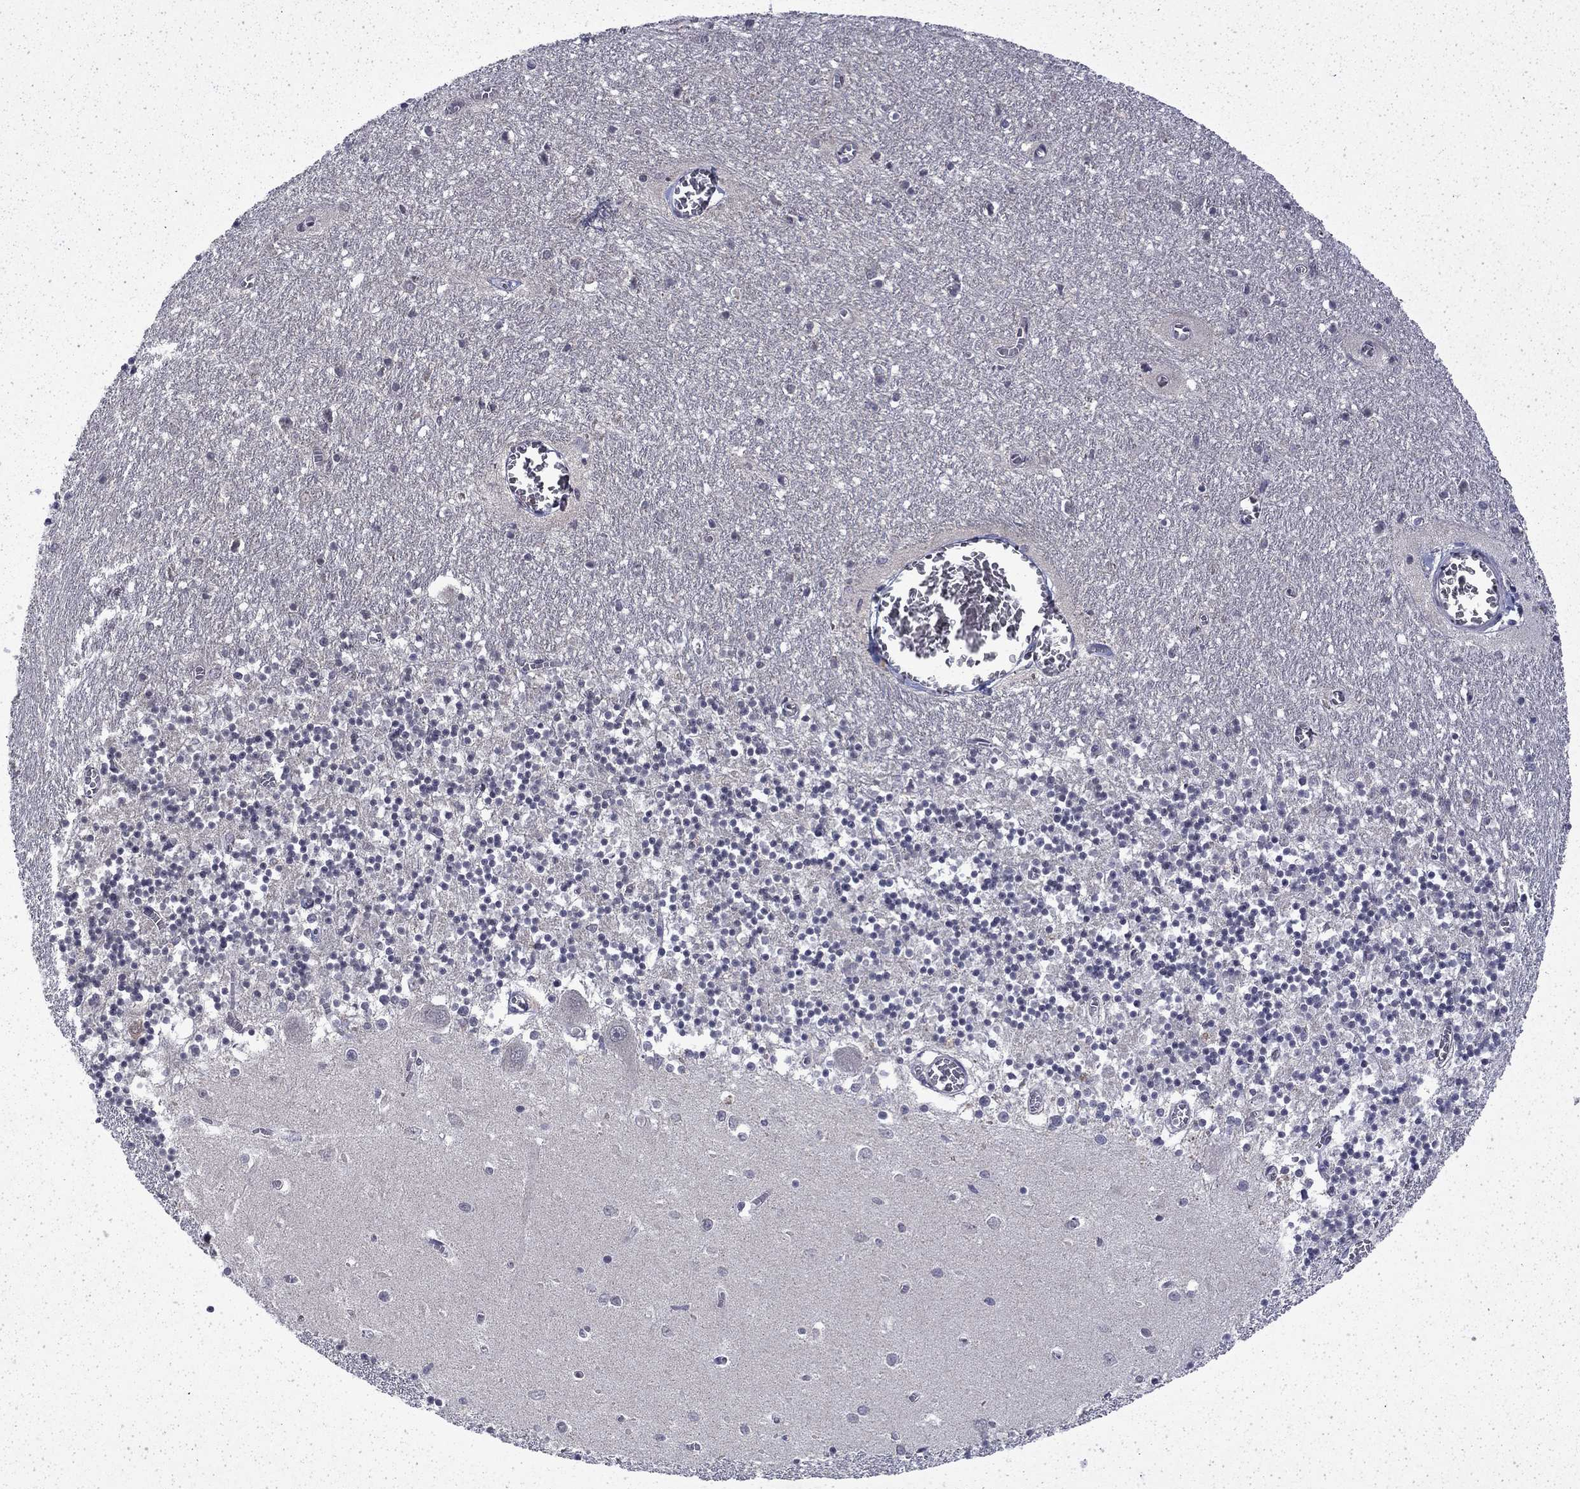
{"staining": {"intensity": "negative", "quantity": "none", "location": "none"}, "tissue": "cerebellum", "cell_type": "Cells in granular layer", "image_type": "normal", "snomed": [{"axis": "morphology", "description": "Normal tissue, NOS"}, {"axis": "topography", "description": "Cerebellum"}], "caption": "A high-resolution micrograph shows immunohistochemistry (IHC) staining of unremarkable cerebellum, which reveals no significant expression in cells in granular layer.", "gene": "CHAT", "patient": {"sex": "female", "age": 64}}